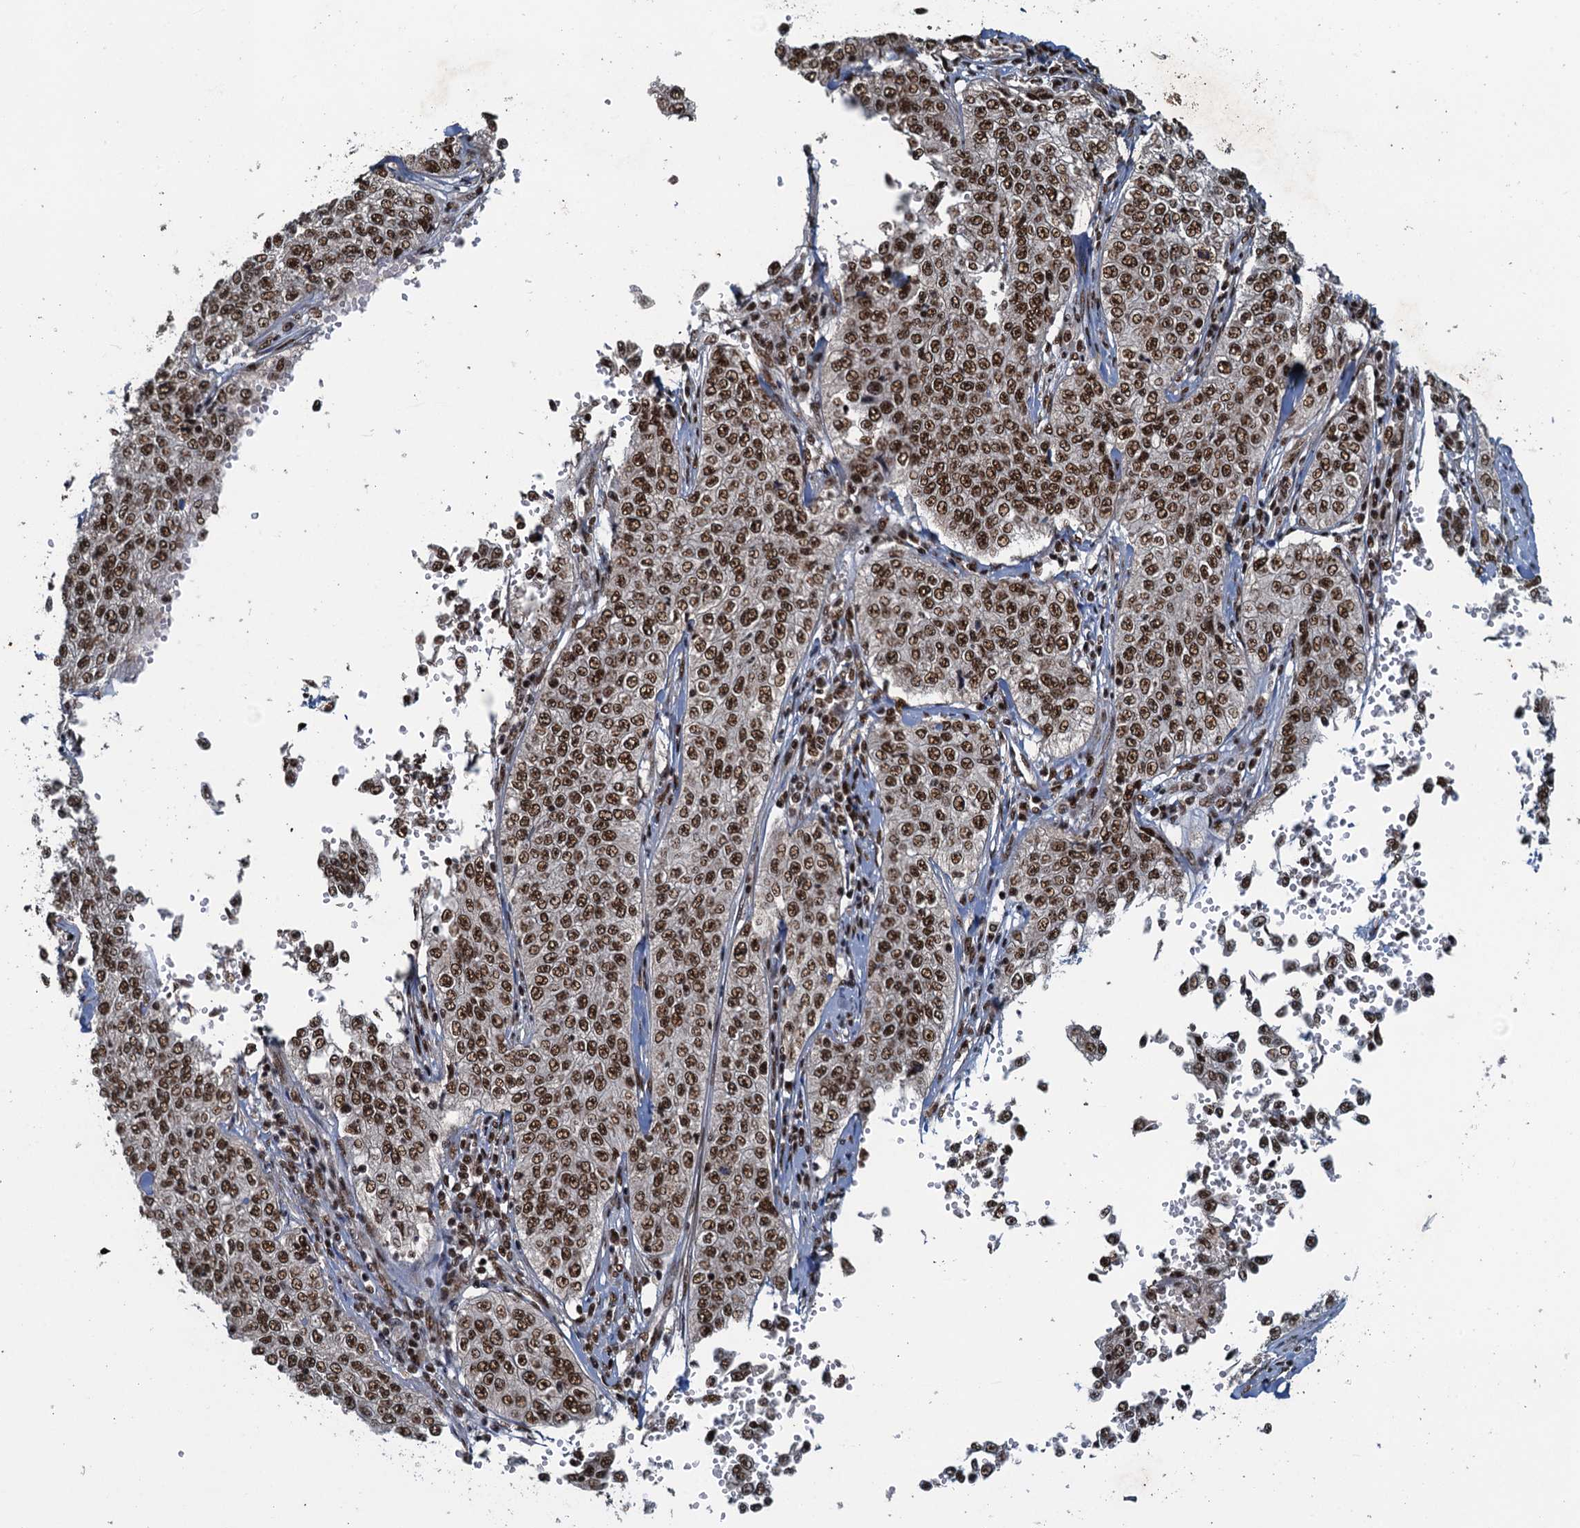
{"staining": {"intensity": "moderate", "quantity": ">75%", "location": "nuclear"}, "tissue": "cervical cancer", "cell_type": "Tumor cells", "image_type": "cancer", "snomed": [{"axis": "morphology", "description": "Squamous cell carcinoma, NOS"}, {"axis": "topography", "description": "Cervix"}], "caption": "Tumor cells exhibit medium levels of moderate nuclear positivity in approximately >75% of cells in human cervical squamous cell carcinoma.", "gene": "ZC3H18", "patient": {"sex": "female", "age": 35}}